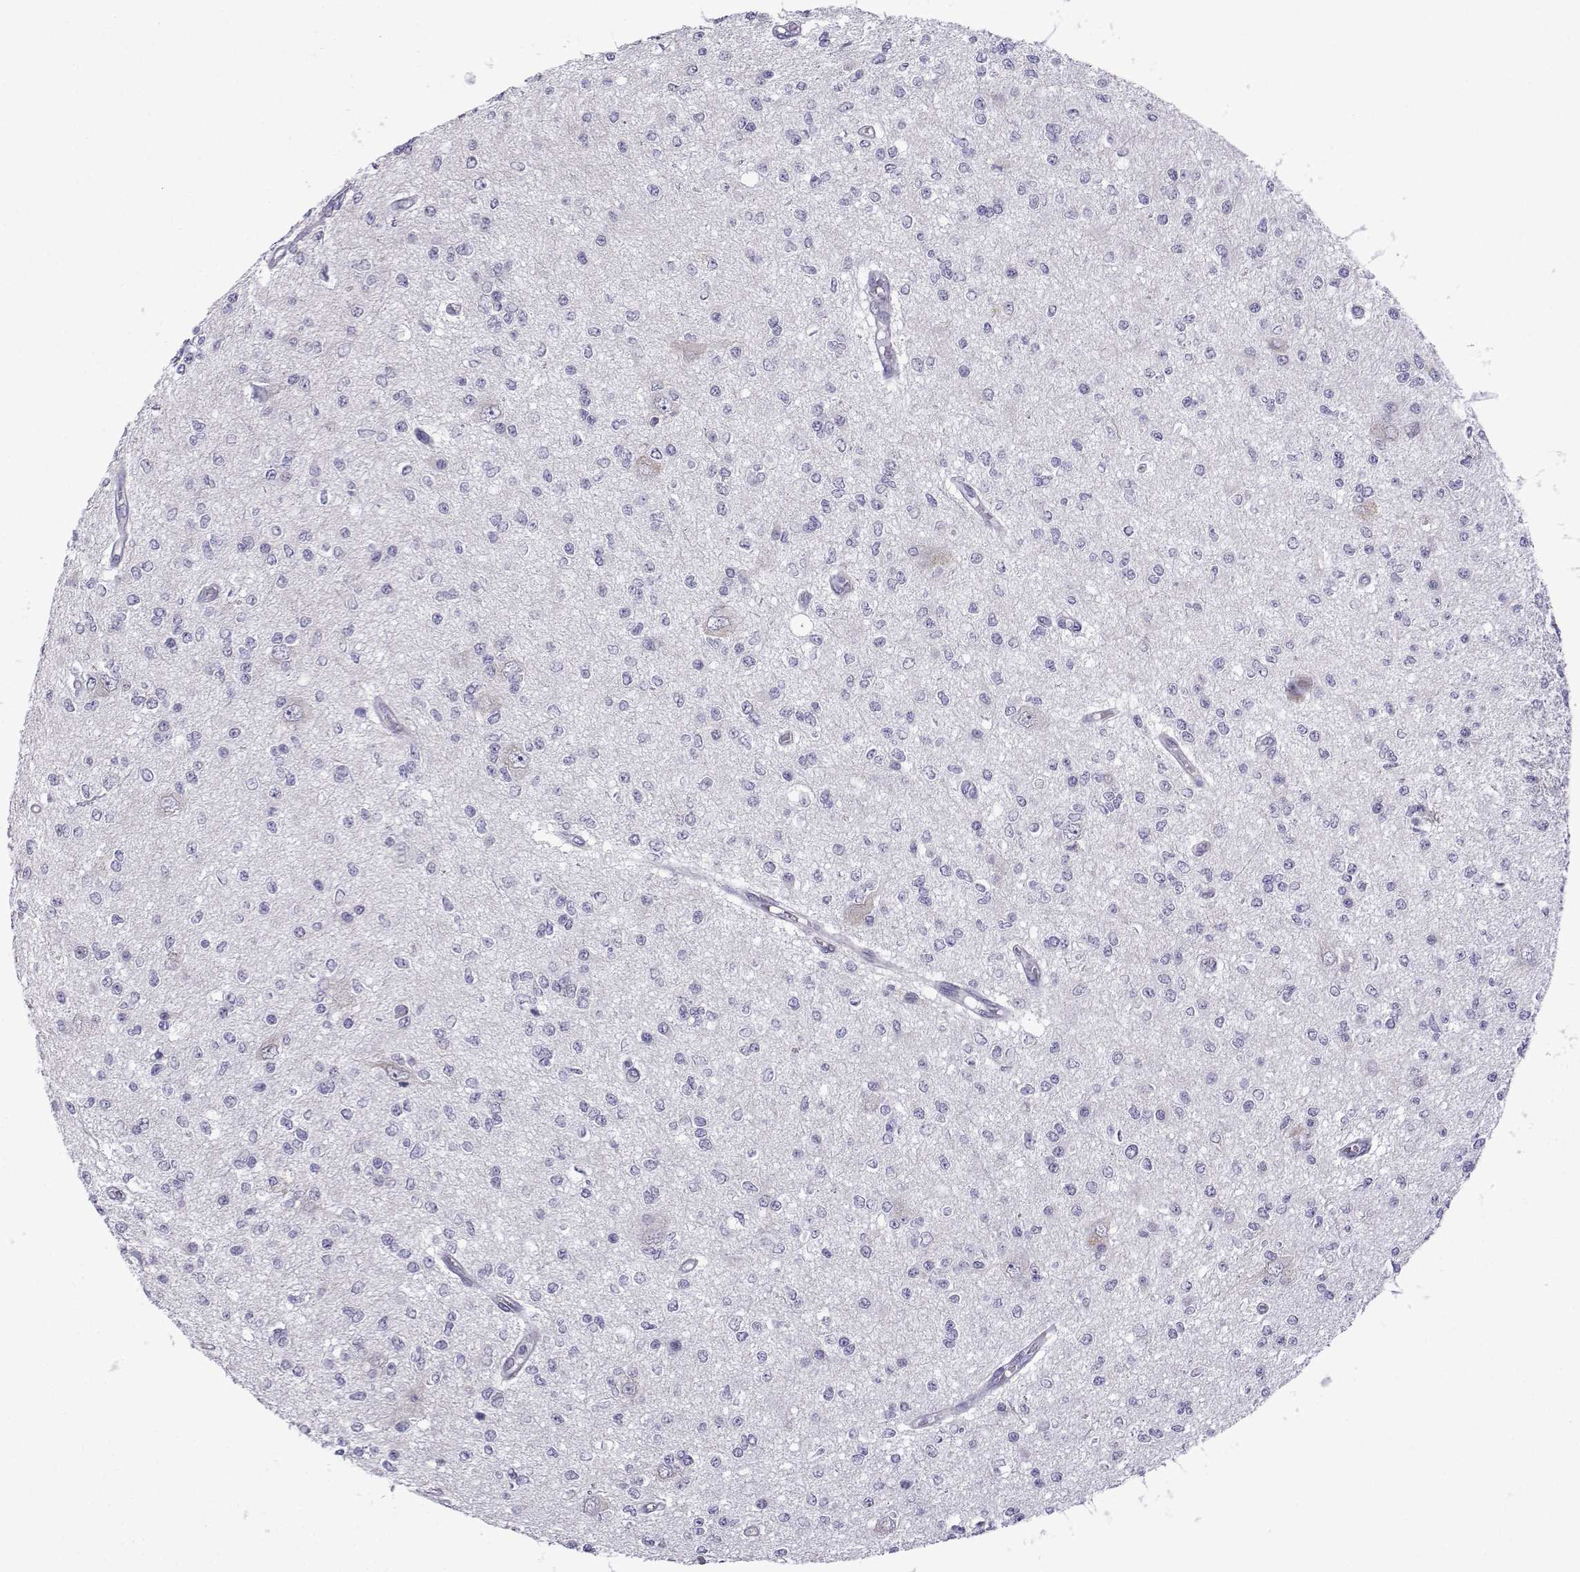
{"staining": {"intensity": "negative", "quantity": "none", "location": "none"}, "tissue": "glioma", "cell_type": "Tumor cells", "image_type": "cancer", "snomed": [{"axis": "morphology", "description": "Glioma, malignant, Low grade"}, {"axis": "topography", "description": "Brain"}], "caption": "This is an IHC micrograph of human malignant low-grade glioma. There is no expression in tumor cells.", "gene": "CFAP70", "patient": {"sex": "male", "age": 67}}